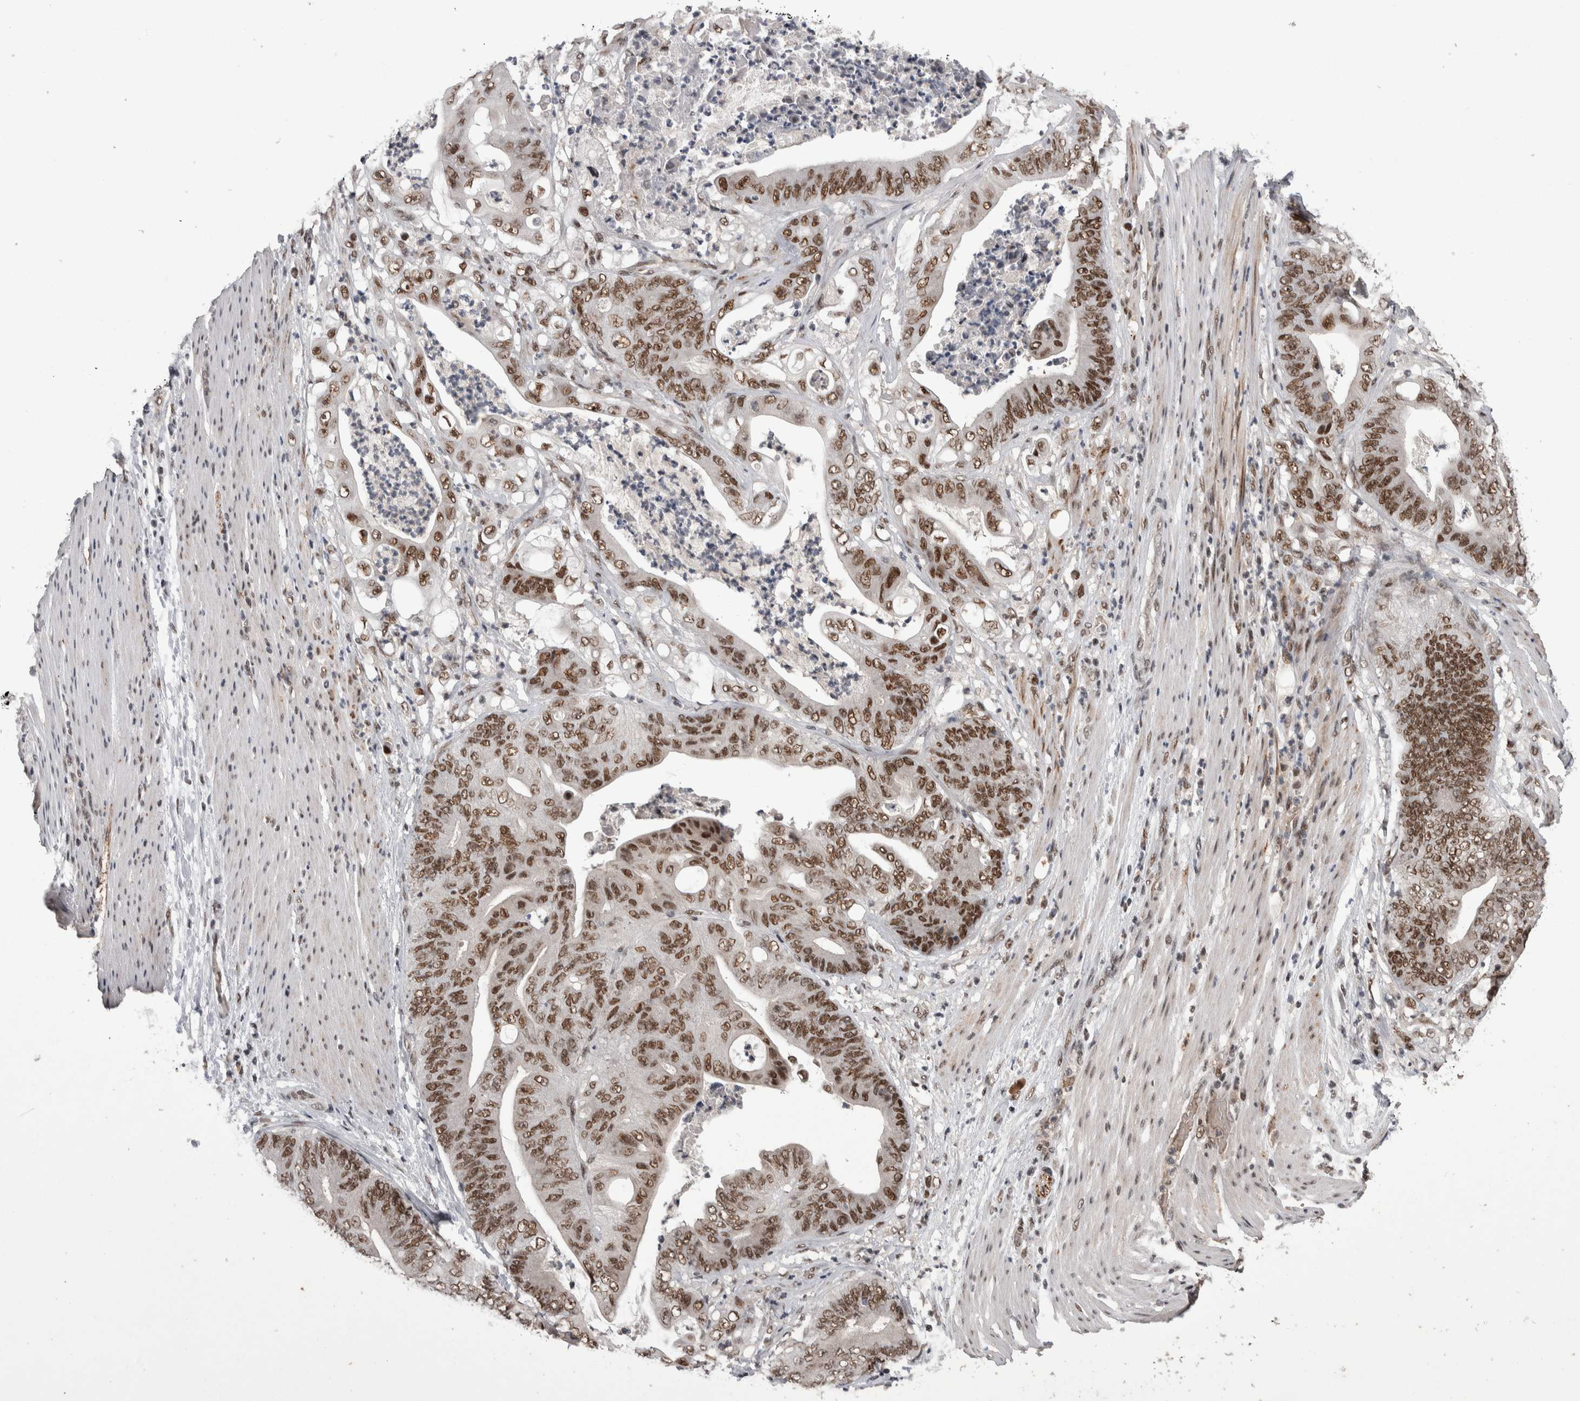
{"staining": {"intensity": "moderate", "quantity": ">75%", "location": "nuclear"}, "tissue": "stomach cancer", "cell_type": "Tumor cells", "image_type": "cancer", "snomed": [{"axis": "morphology", "description": "Adenocarcinoma, NOS"}, {"axis": "topography", "description": "Stomach"}], "caption": "About >75% of tumor cells in stomach cancer (adenocarcinoma) show moderate nuclear protein staining as visualized by brown immunohistochemical staining.", "gene": "DMTF1", "patient": {"sex": "female", "age": 73}}